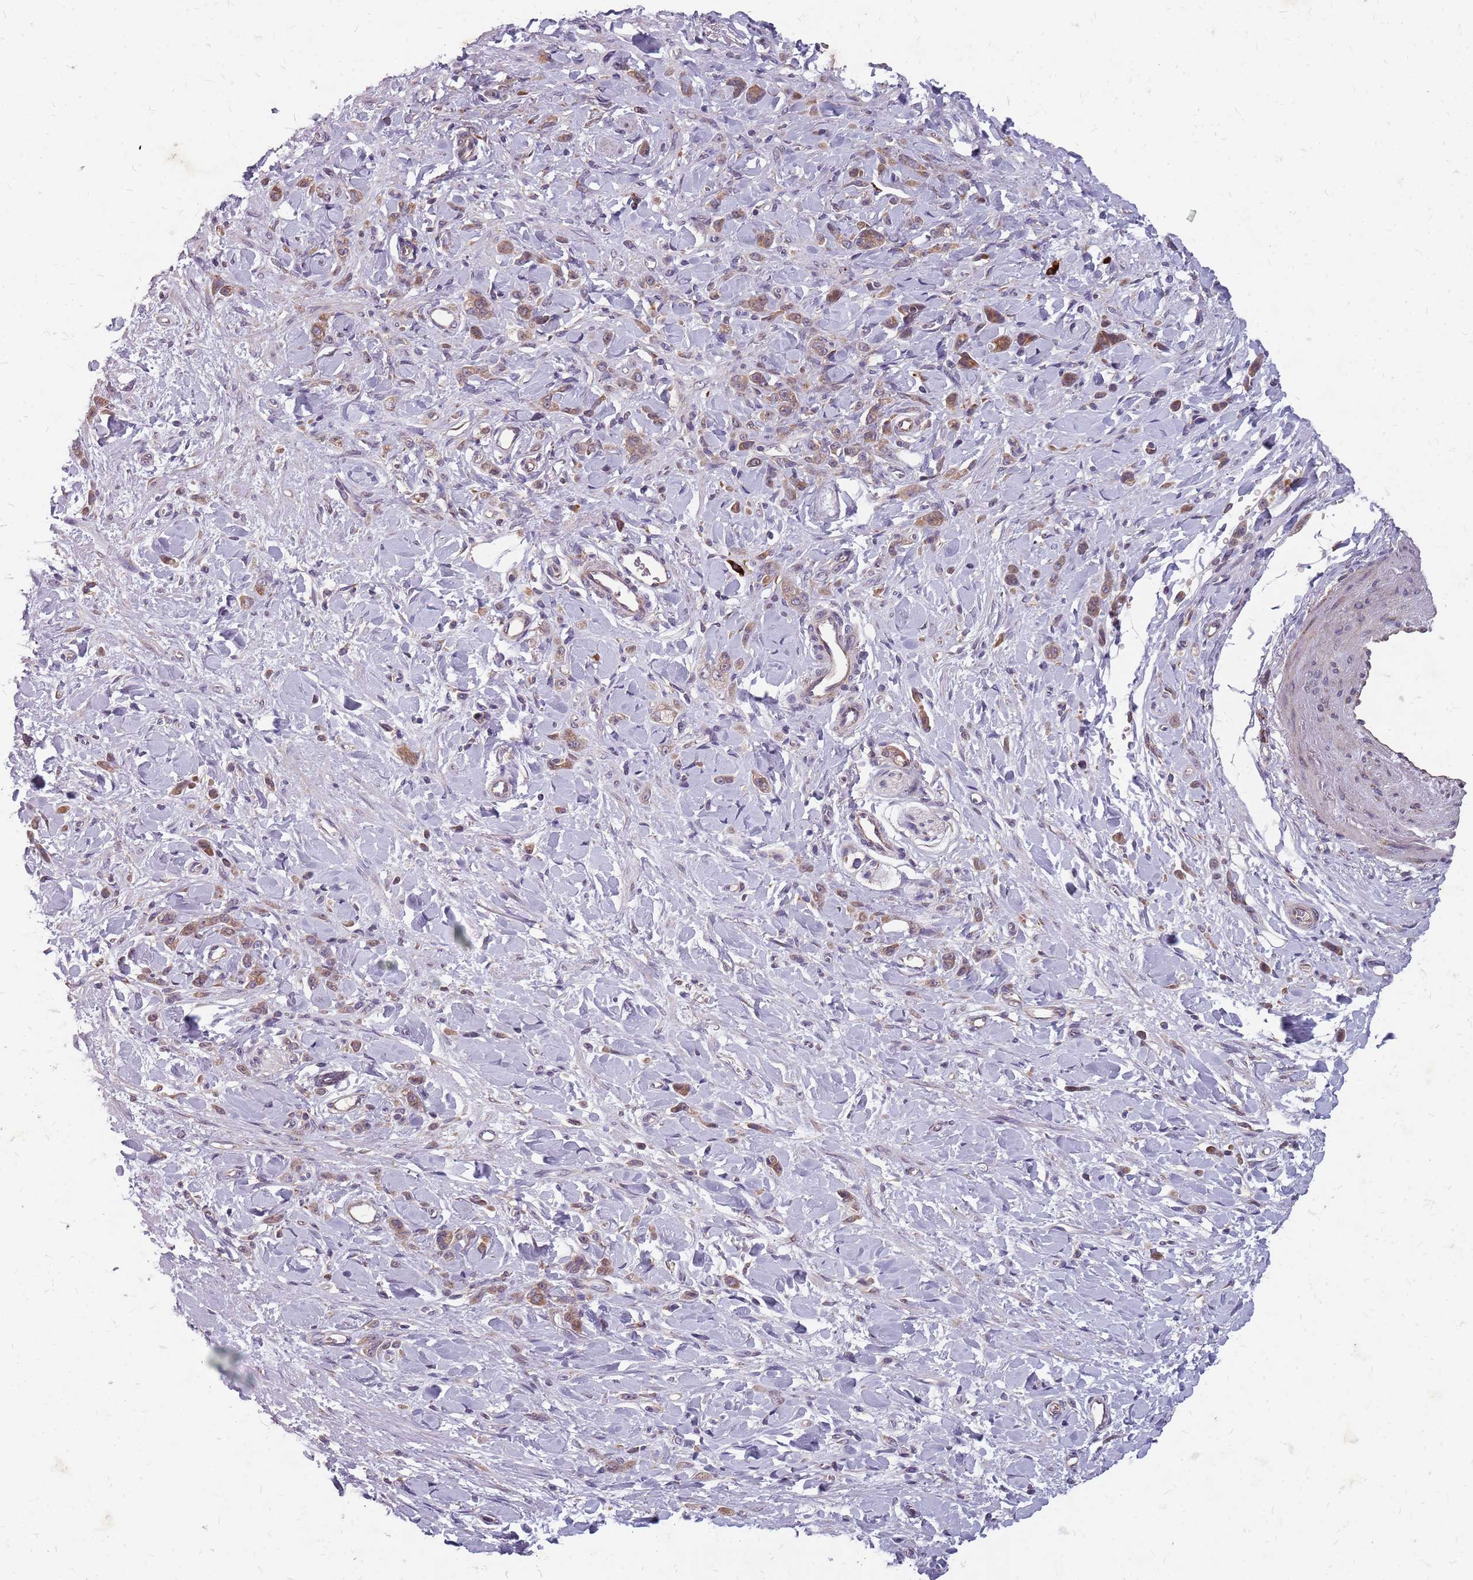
{"staining": {"intensity": "moderate", "quantity": ">75%", "location": "cytoplasmic/membranous"}, "tissue": "stomach cancer", "cell_type": "Tumor cells", "image_type": "cancer", "snomed": [{"axis": "morphology", "description": "Normal tissue, NOS"}, {"axis": "morphology", "description": "Adenocarcinoma, NOS"}, {"axis": "topography", "description": "Stomach"}], "caption": "Moderate cytoplasmic/membranous staining for a protein is identified in about >75% of tumor cells of stomach cancer using immunohistochemistry (IHC).", "gene": "NME4", "patient": {"sex": "male", "age": 82}}